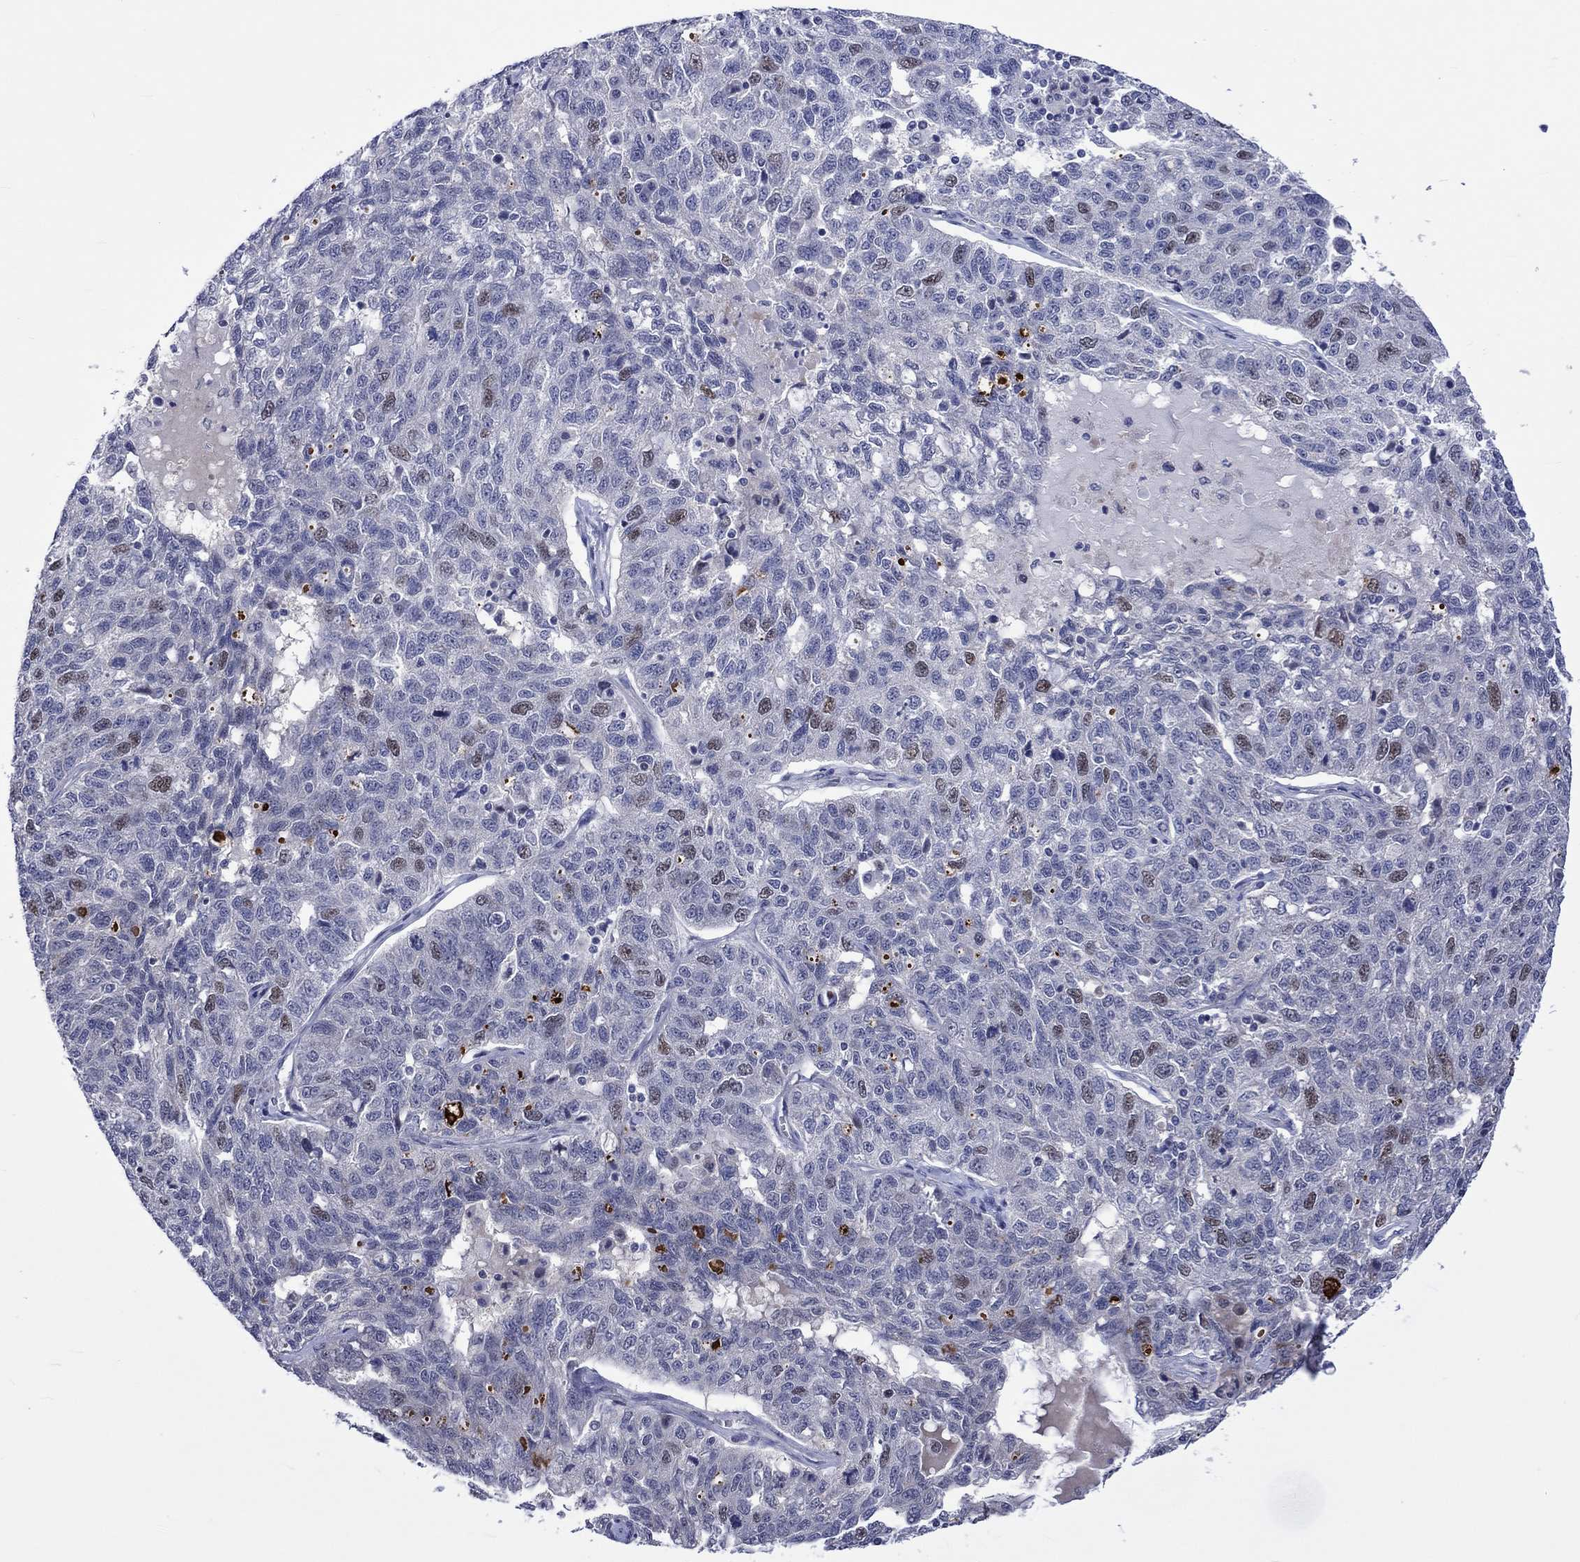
{"staining": {"intensity": "weak", "quantity": "<25%", "location": "nuclear"}, "tissue": "ovarian cancer", "cell_type": "Tumor cells", "image_type": "cancer", "snomed": [{"axis": "morphology", "description": "Cystadenocarcinoma, serous, NOS"}, {"axis": "topography", "description": "Ovary"}], "caption": "Micrograph shows no significant protein positivity in tumor cells of ovarian serous cystadenocarcinoma.", "gene": "E2F8", "patient": {"sex": "female", "age": 71}}